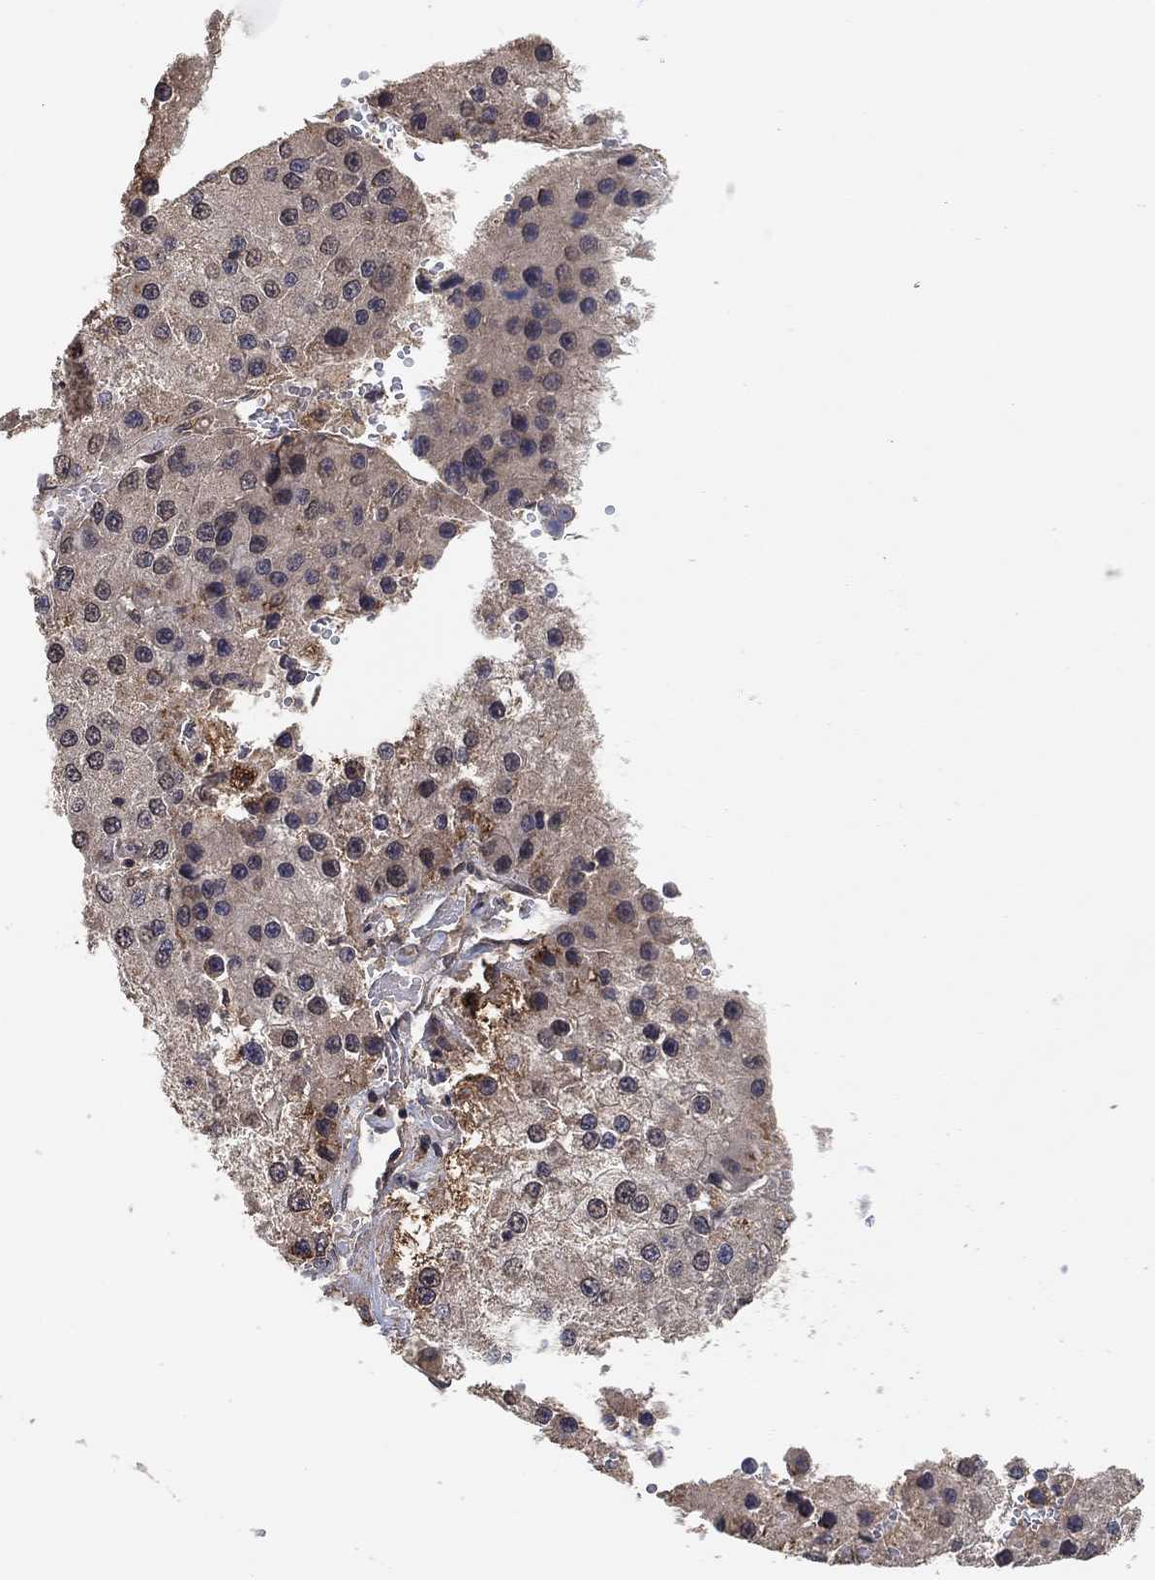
{"staining": {"intensity": "negative", "quantity": "none", "location": "none"}, "tissue": "liver cancer", "cell_type": "Tumor cells", "image_type": "cancer", "snomed": [{"axis": "morphology", "description": "Carcinoma, Hepatocellular, NOS"}, {"axis": "topography", "description": "Liver"}], "caption": "Liver cancer was stained to show a protein in brown. There is no significant positivity in tumor cells.", "gene": "CCDC43", "patient": {"sex": "female", "age": 73}}